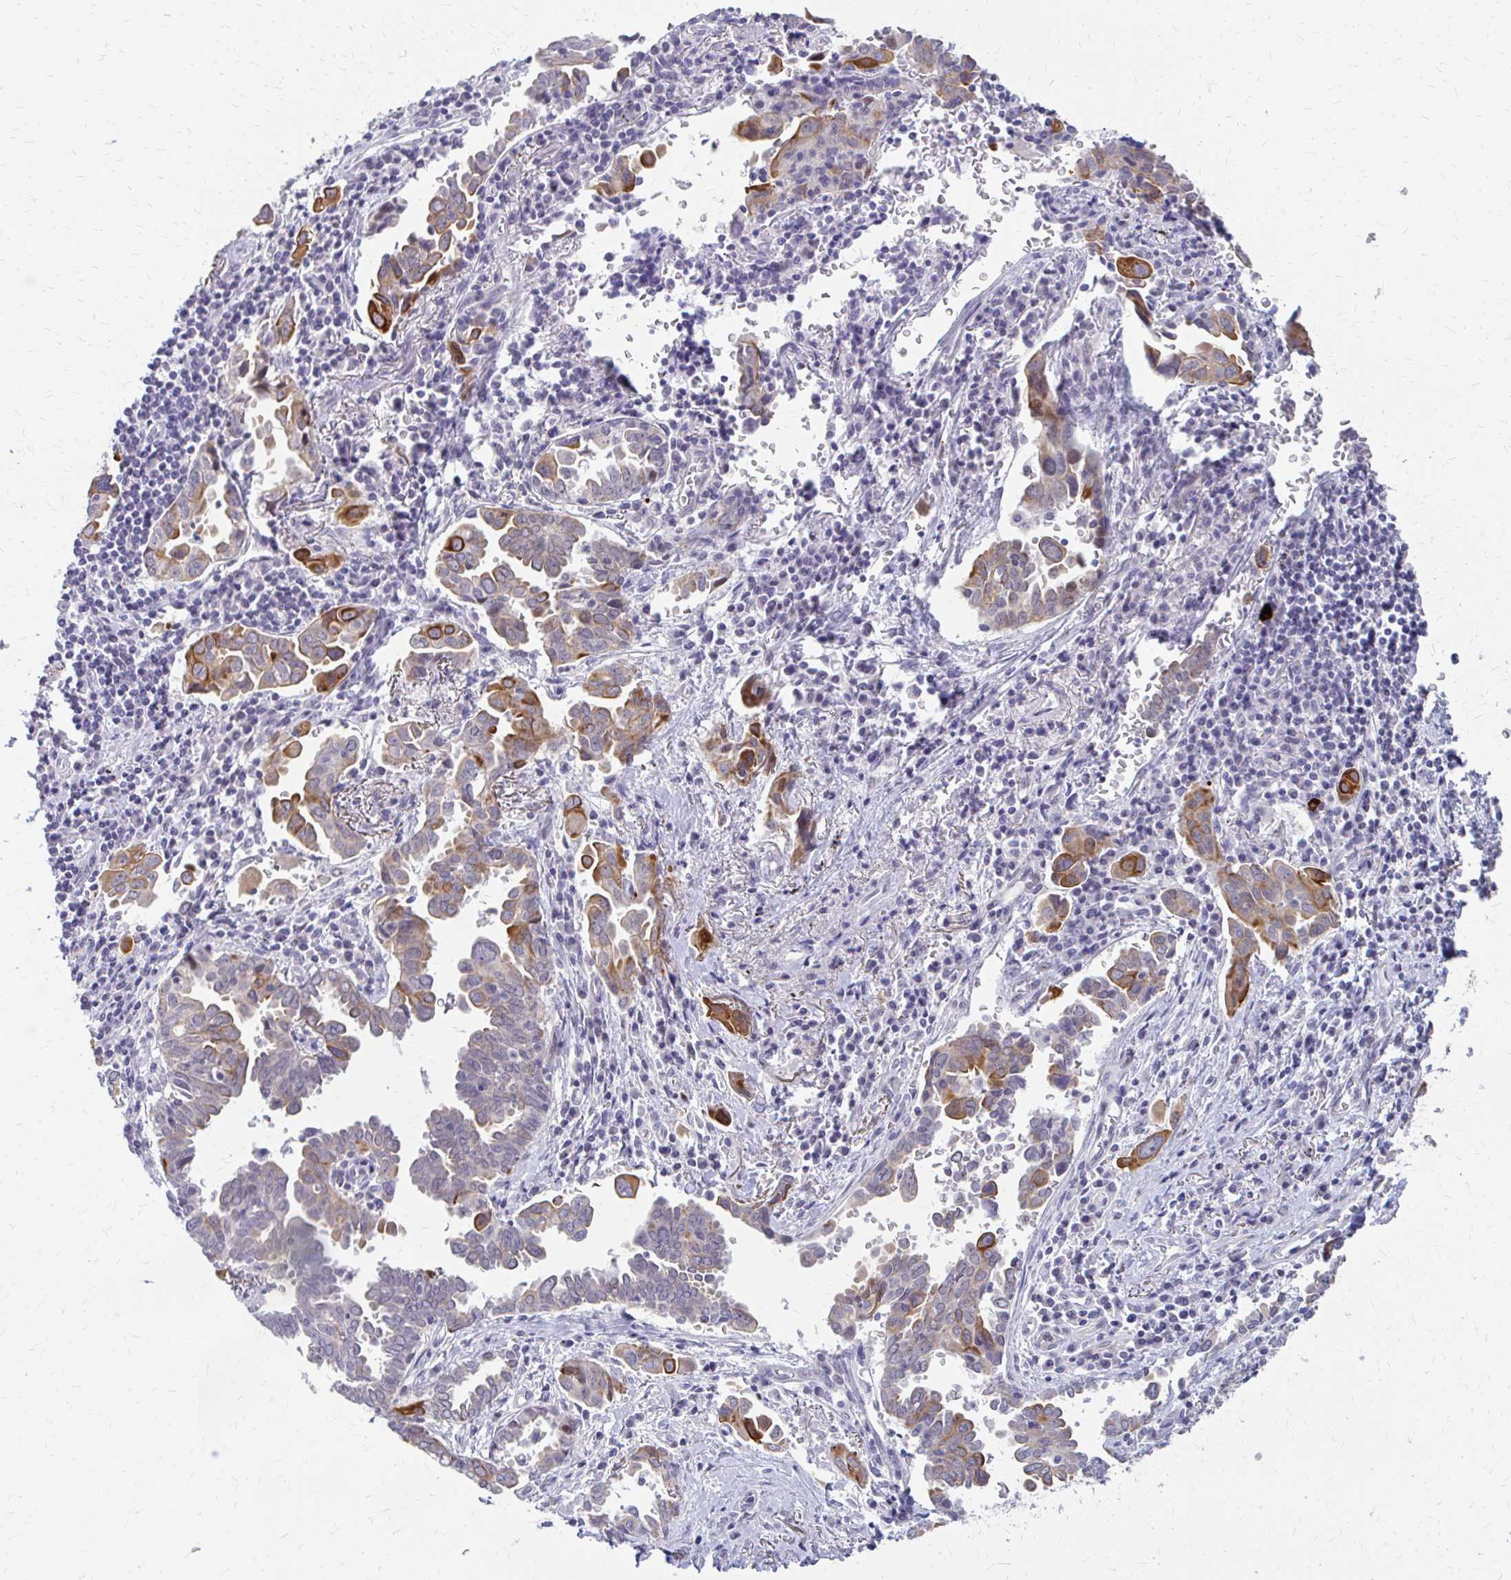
{"staining": {"intensity": "strong", "quantity": "25%-75%", "location": "cytoplasmic/membranous"}, "tissue": "lung cancer", "cell_type": "Tumor cells", "image_type": "cancer", "snomed": [{"axis": "morphology", "description": "Adenocarcinoma, NOS"}, {"axis": "topography", "description": "Lung"}], "caption": "Immunohistochemical staining of adenocarcinoma (lung) reveals high levels of strong cytoplasmic/membranous protein expression in approximately 25%-75% of tumor cells.", "gene": "RGS16", "patient": {"sex": "male", "age": 76}}